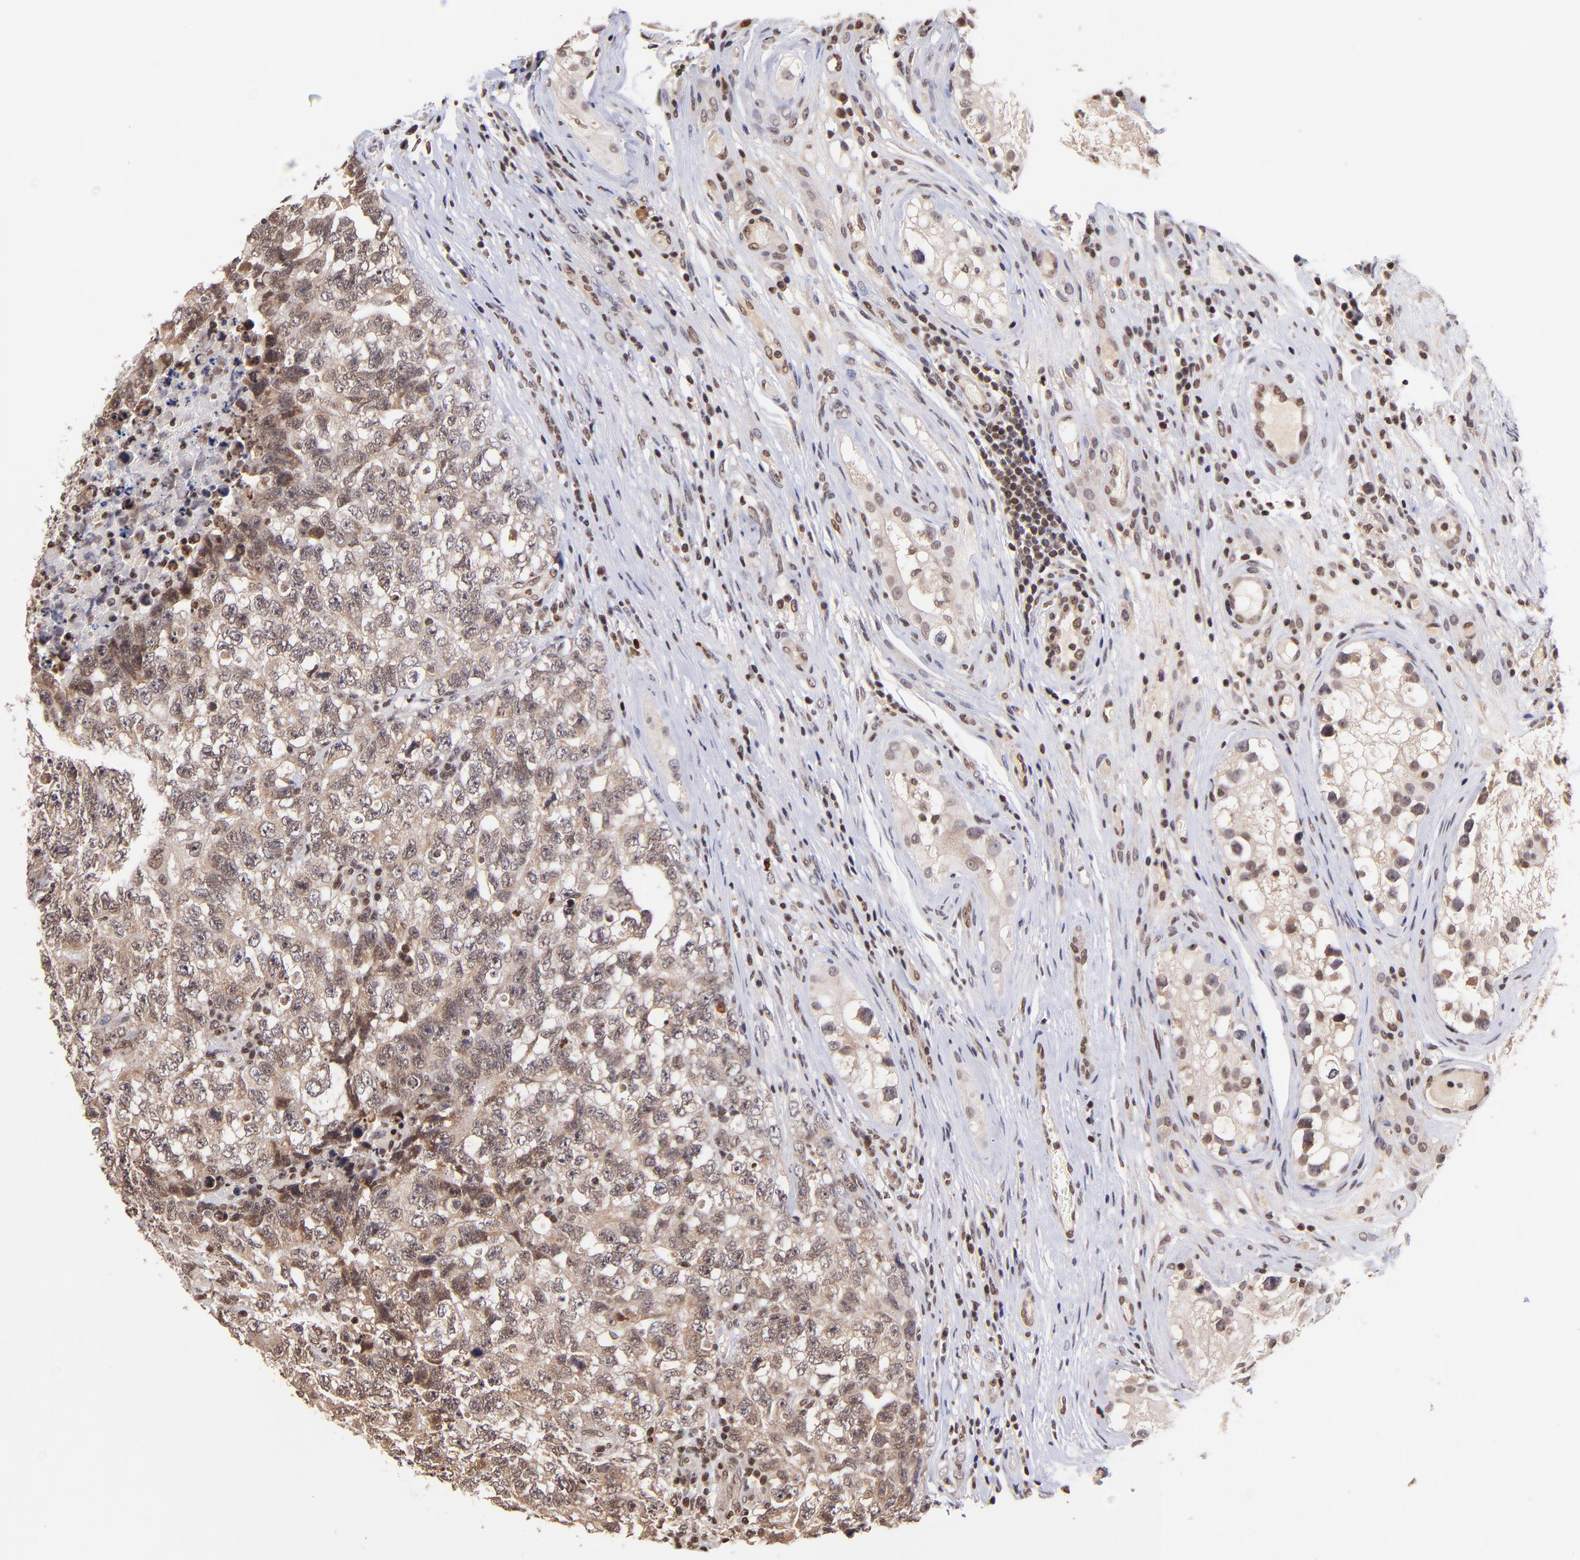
{"staining": {"intensity": "moderate", "quantity": ">75%", "location": "cytoplasmic/membranous"}, "tissue": "testis cancer", "cell_type": "Tumor cells", "image_type": "cancer", "snomed": [{"axis": "morphology", "description": "Carcinoma, Embryonal, NOS"}, {"axis": "topography", "description": "Testis"}], "caption": "Tumor cells demonstrate medium levels of moderate cytoplasmic/membranous expression in approximately >75% of cells in human testis embryonal carcinoma.", "gene": "WDR25", "patient": {"sex": "male", "age": 31}}